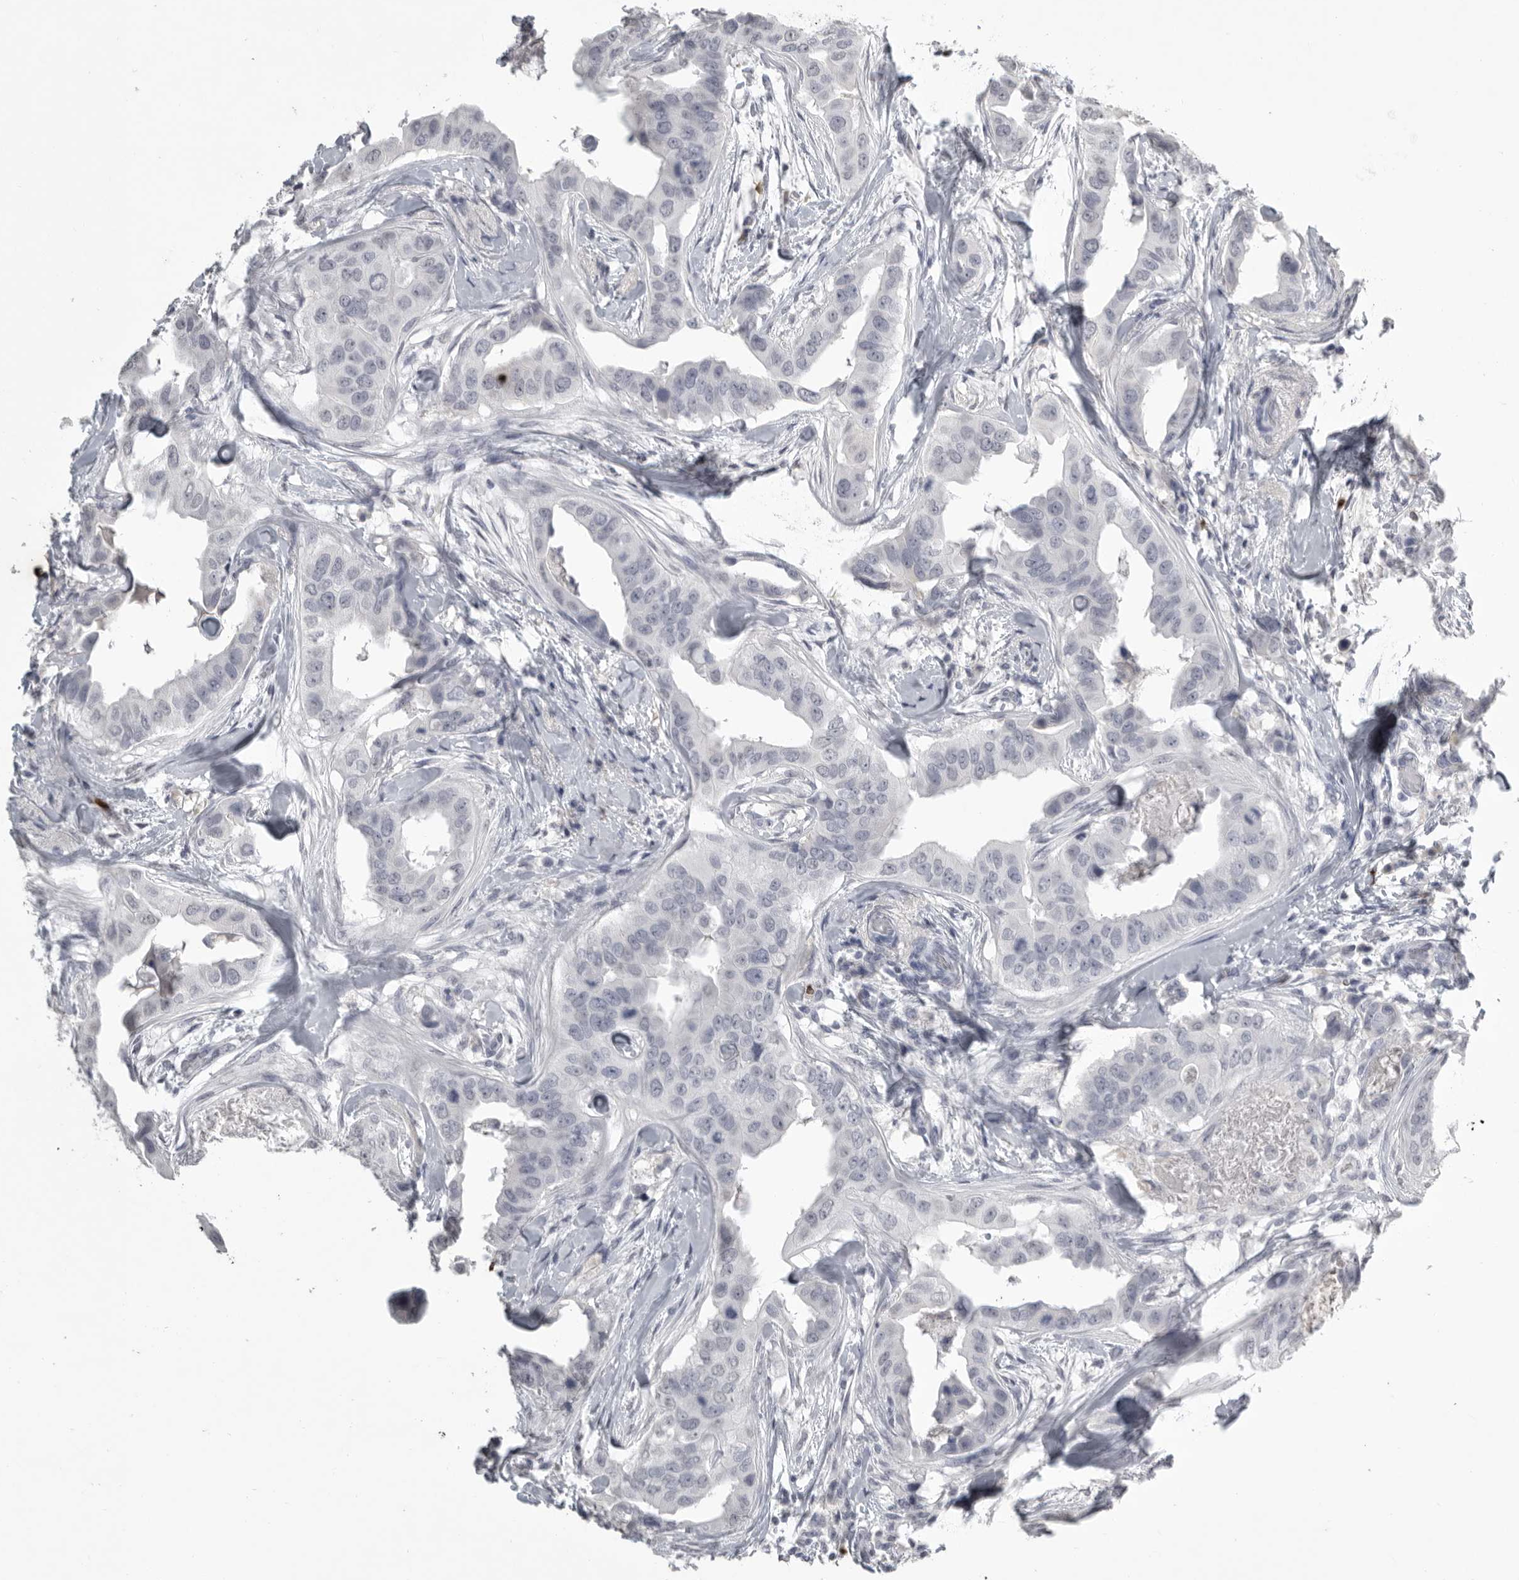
{"staining": {"intensity": "negative", "quantity": "none", "location": "none"}, "tissue": "breast cancer", "cell_type": "Tumor cells", "image_type": "cancer", "snomed": [{"axis": "morphology", "description": "Duct carcinoma"}, {"axis": "topography", "description": "Breast"}], "caption": "Invasive ductal carcinoma (breast) was stained to show a protein in brown. There is no significant expression in tumor cells.", "gene": "GNLY", "patient": {"sex": "female", "age": 40}}